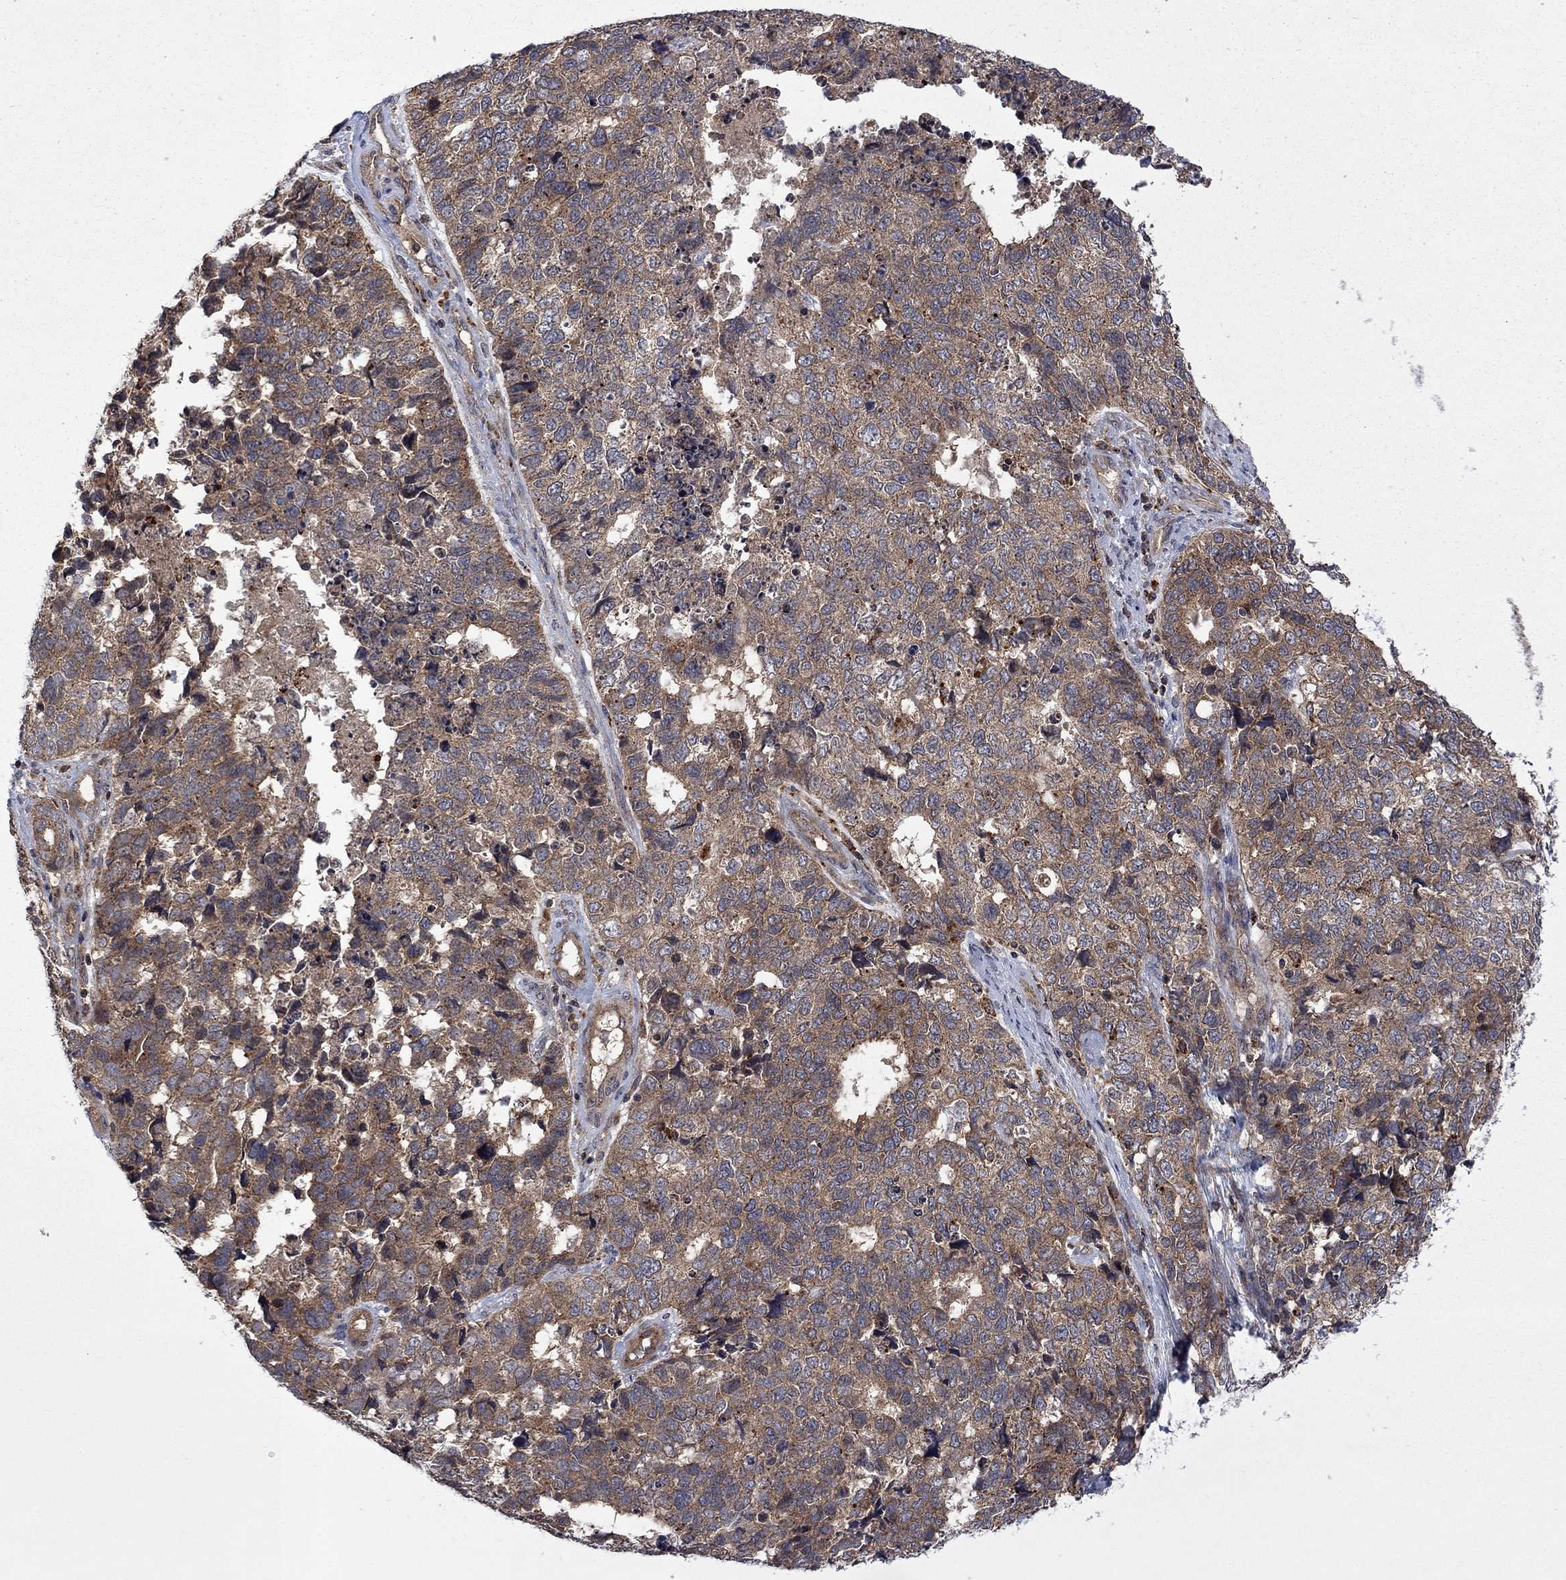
{"staining": {"intensity": "weak", "quantity": ">75%", "location": "cytoplasmic/membranous"}, "tissue": "cervical cancer", "cell_type": "Tumor cells", "image_type": "cancer", "snomed": [{"axis": "morphology", "description": "Squamous cell carcinoma, NOS"}, {"axis": "topography", "description": "Cervix"}], "caption": "Cervical cancer (squamous cell carcinoma) was stained to show a protein in brown. There is low levels of weak cytoplasmic/membranous expression in about >75% of tumor cells.", "gene": "TMEM33", "patient": {"sex": "female", "age": 63}}